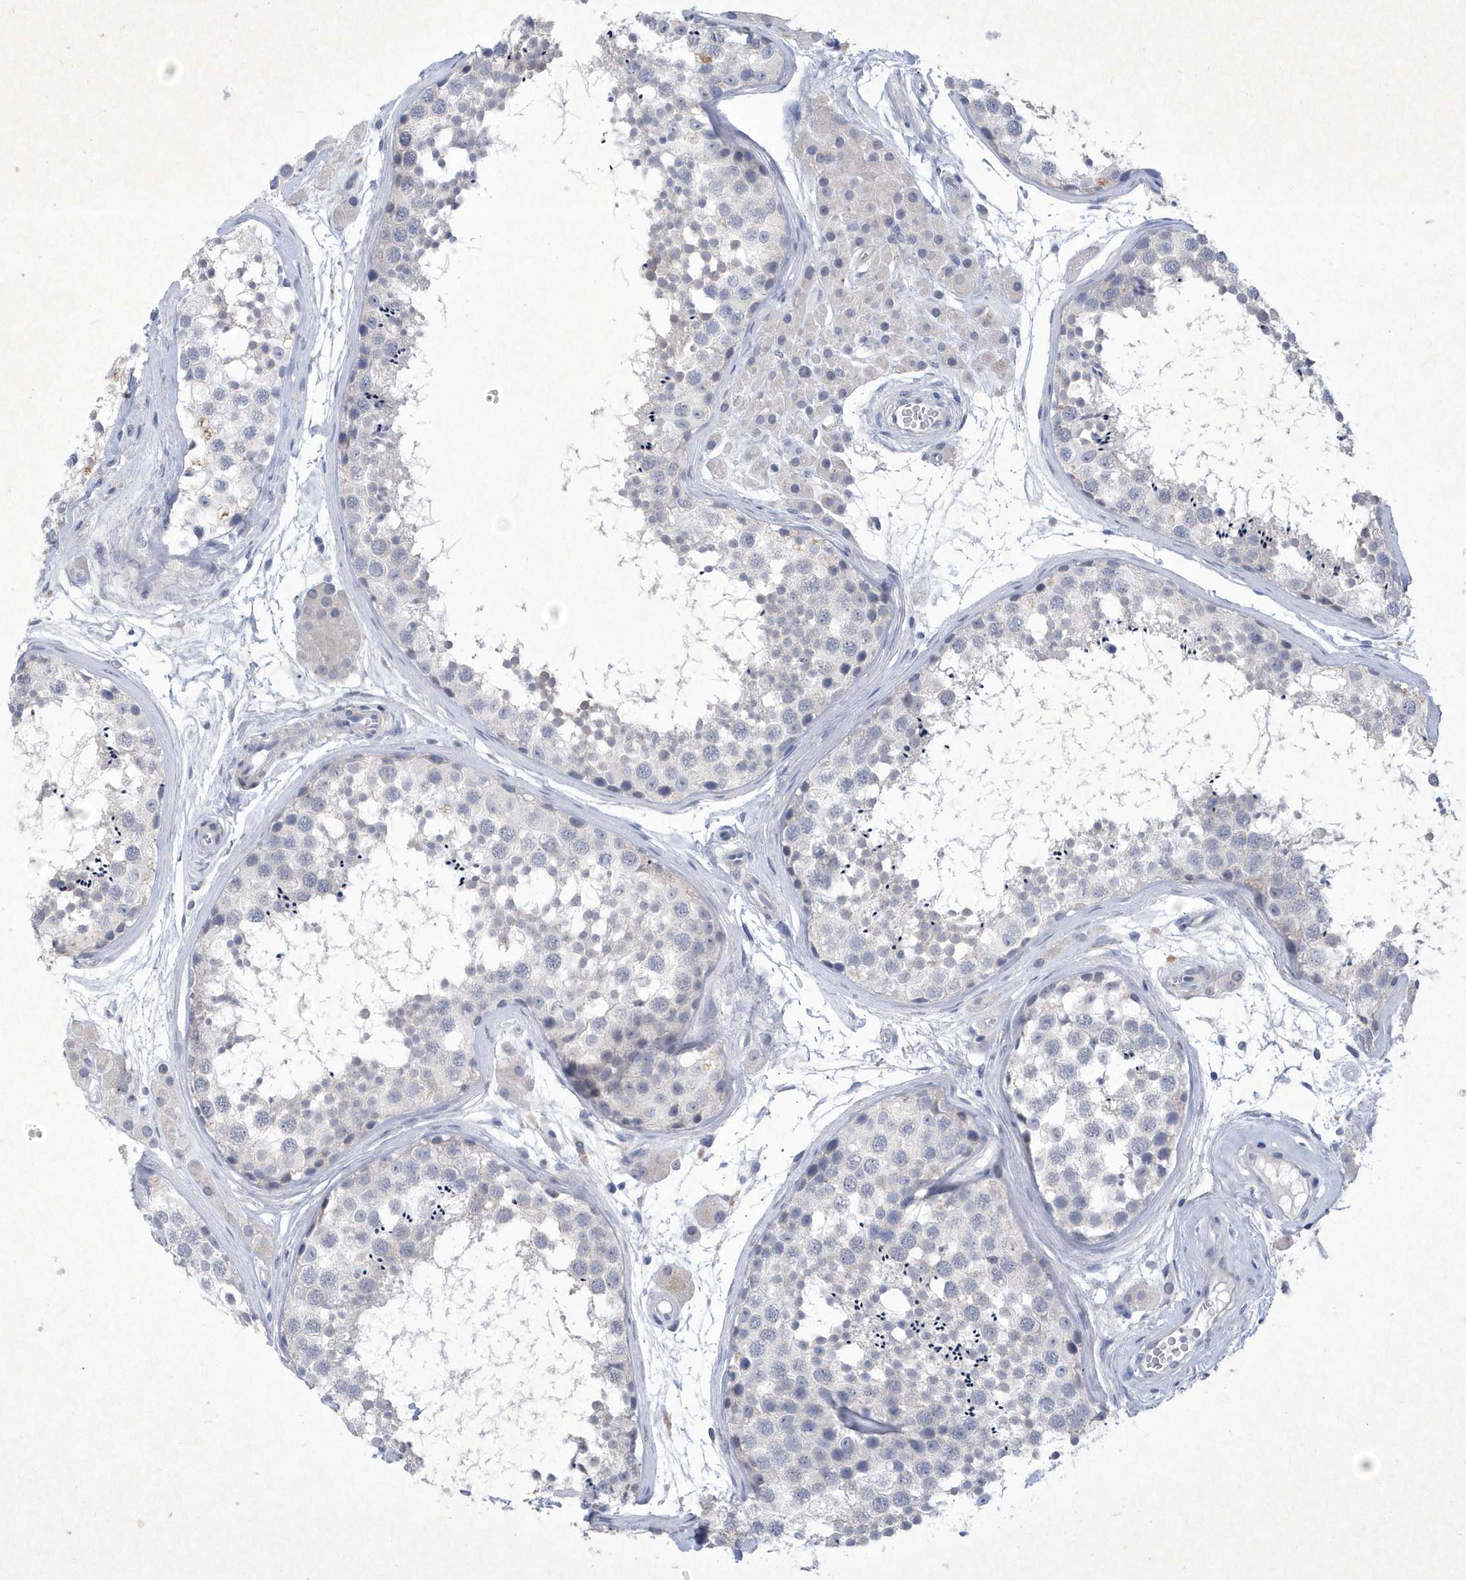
{"staining": {"intensity": "negative", "quantity": "none", "location": "none"}, "tissue": "testis", "cell_type": "Cells in seminiferous ducts", "image_type": "normal", "snomed": [{"axis": "morphology", "description": "Normal tissue, NOS"}, {"axis": "topography", "description": "Testis"}], "caption": "Immunohistochemistry (IHC) of unremarkable testis displays no positivity in cells in seminiferous ducts. Brightfield microscopy of immunohistochemistry (IHC) stained with DAB (3,3'-diaminobenzidine) (brown) and hematoxylin (blue), captured at high magnification.", "gene": "BHLHA15", "patient": {"sex": "male", "age": 56}}